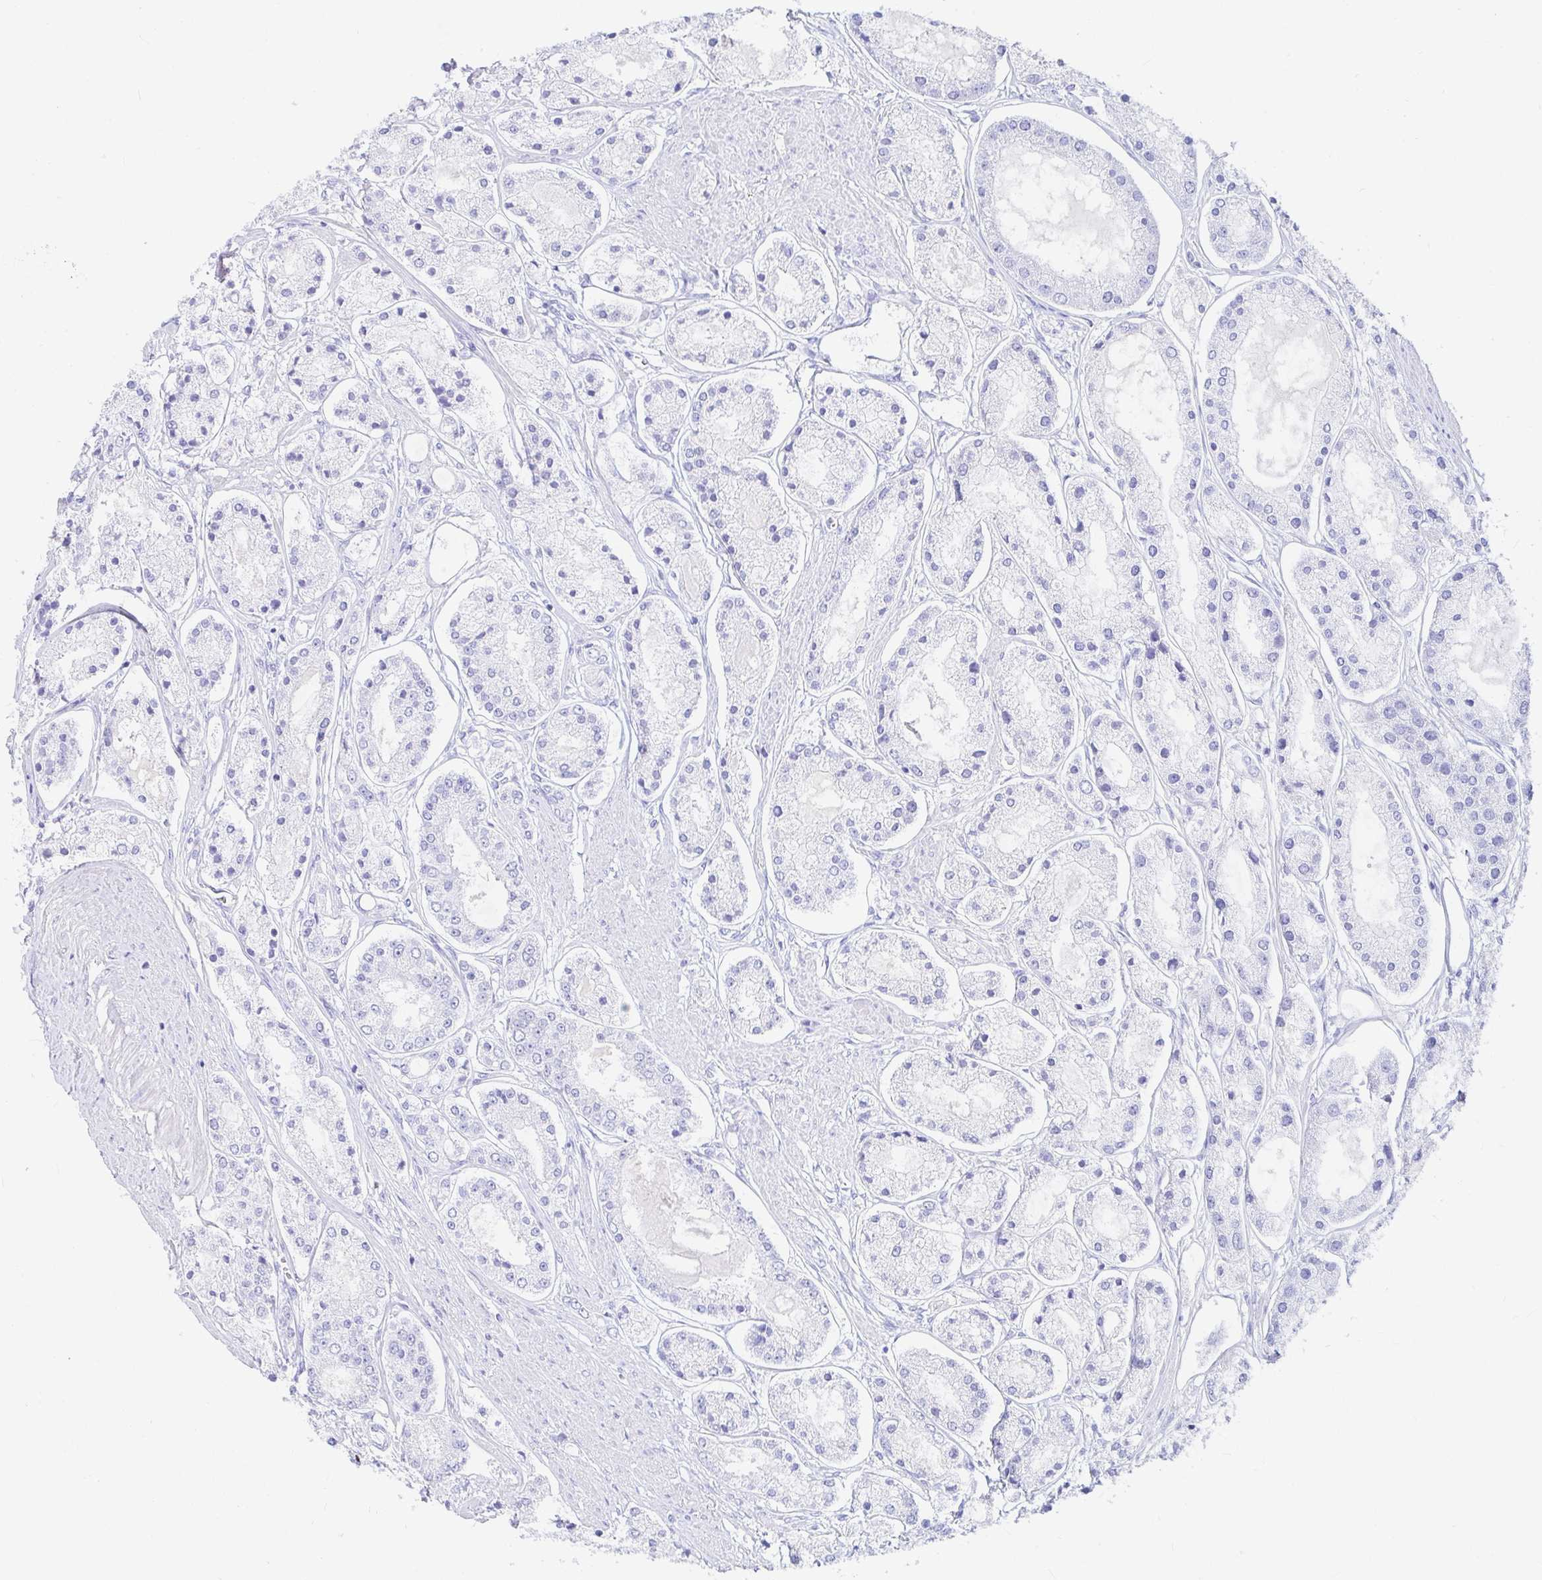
{"staining": {"intensity": "negative", "quantity": "none", "location": "none"}, "tissue": "prostate cancer", "cell_type": "Tumor cells", "image_type": "cancer", "snomed": [{"axis": "morphology", "description": "Adenocarcinoma, High grade"}, {"axis": "topography", "description": "Prostate"}], "caption": "Immunohistochemistry (IHC) of prostate cancer (high-grade adenocarcinoma) demonstrates no expression in tumor cells.", "gene": "NR2E1", "patient": {"sex": "male", "age": 66}}